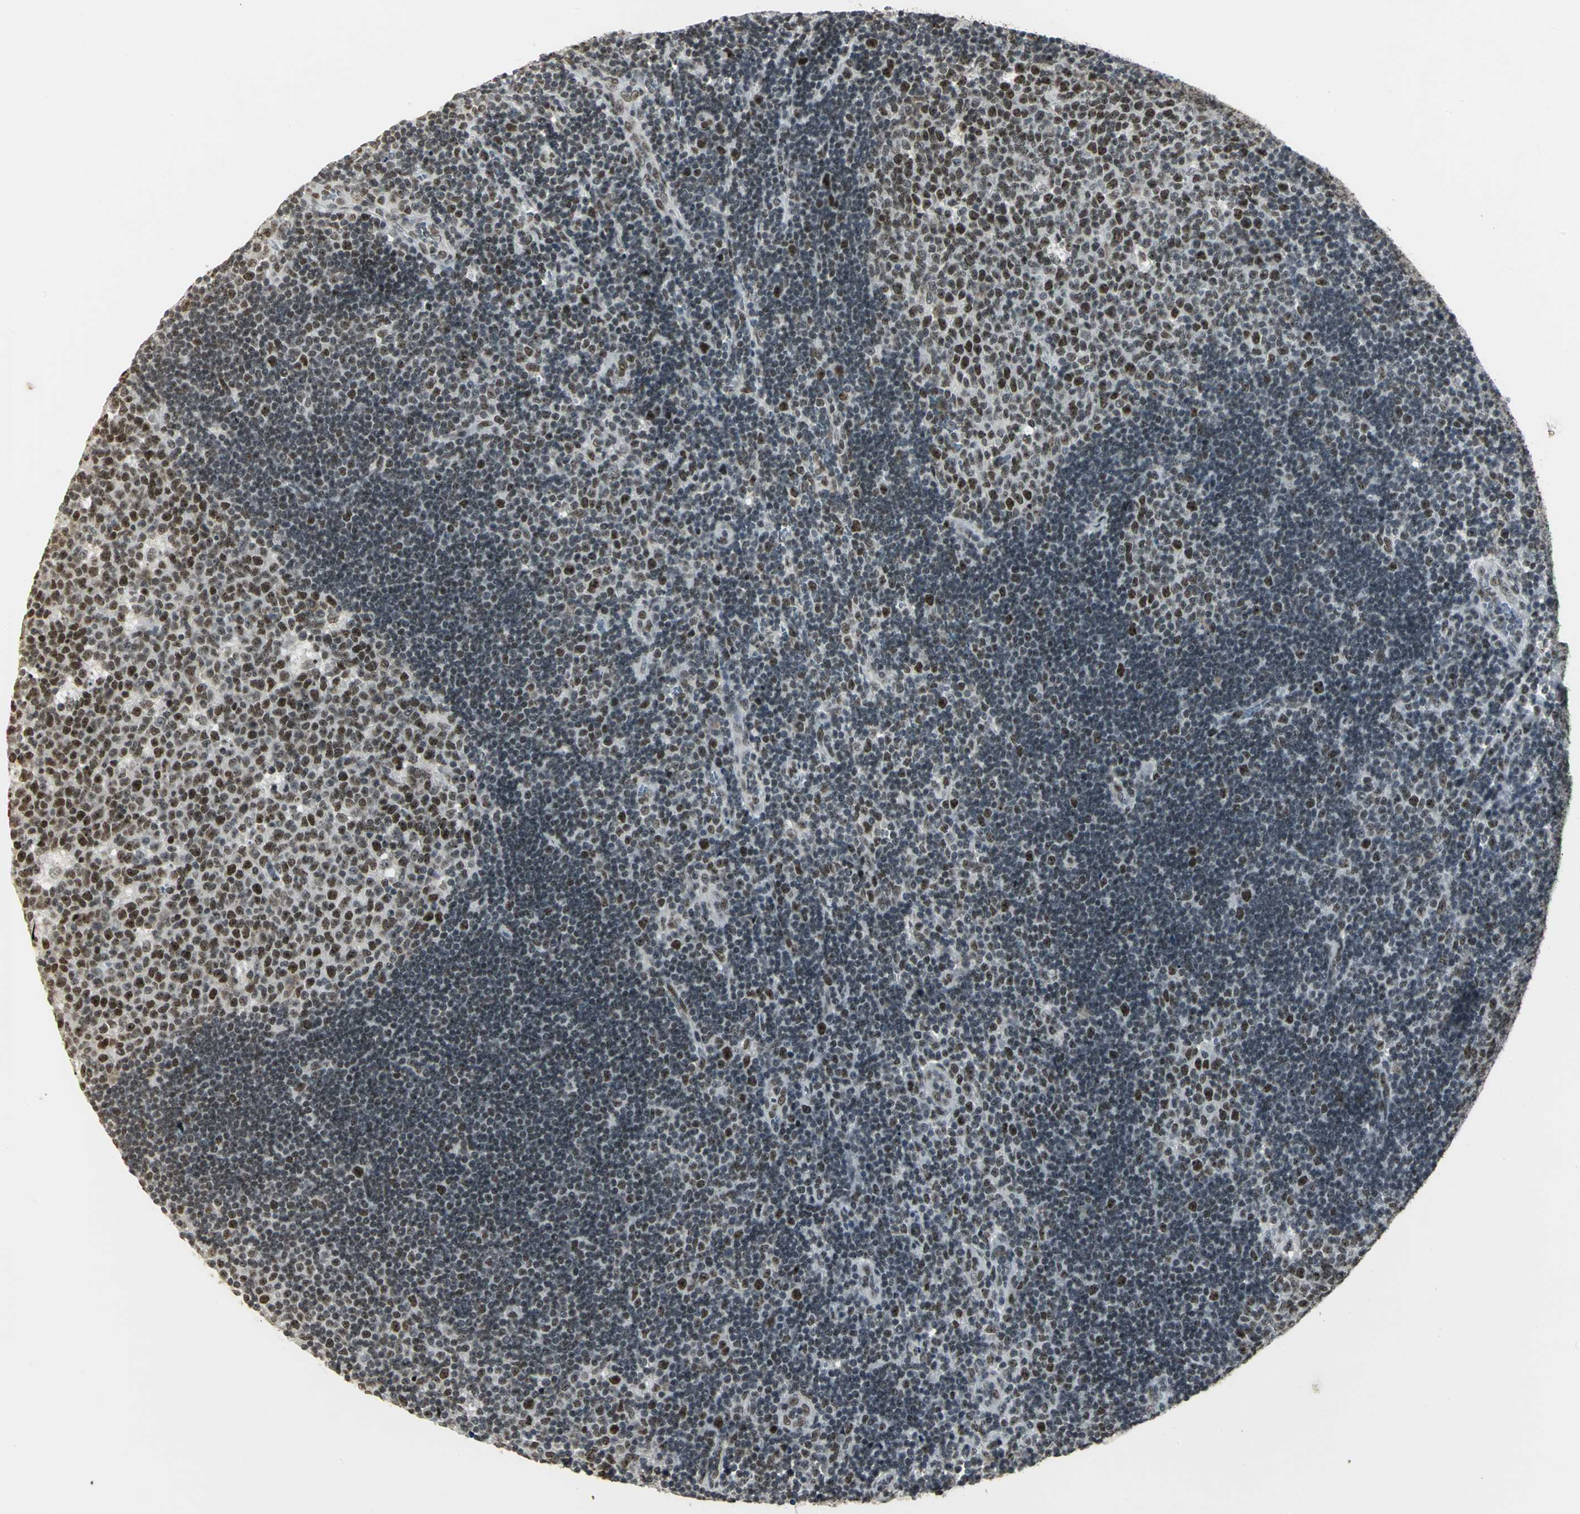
{"staining": {"intensity": "strong", "quantity": ">75%", "location": "nuclear"}, "tissue": "lymph node", "cell_type": "Germinal center cells", "image_type": "normal", "snomed": [{"axis": "morphology", "description": "Normal tissue, NOS"}, {"axis": "topography", "description": "Lymph node"}, {"axis": "topography", "description": "Salivary gland"}], "caption": "IHC (DAB) staining of benign lymph node shows strong nuclear protein expression in about >75% of germinal center cells.", "gene": "CBX3", "patient": {"sex": "male", "age": 8}}